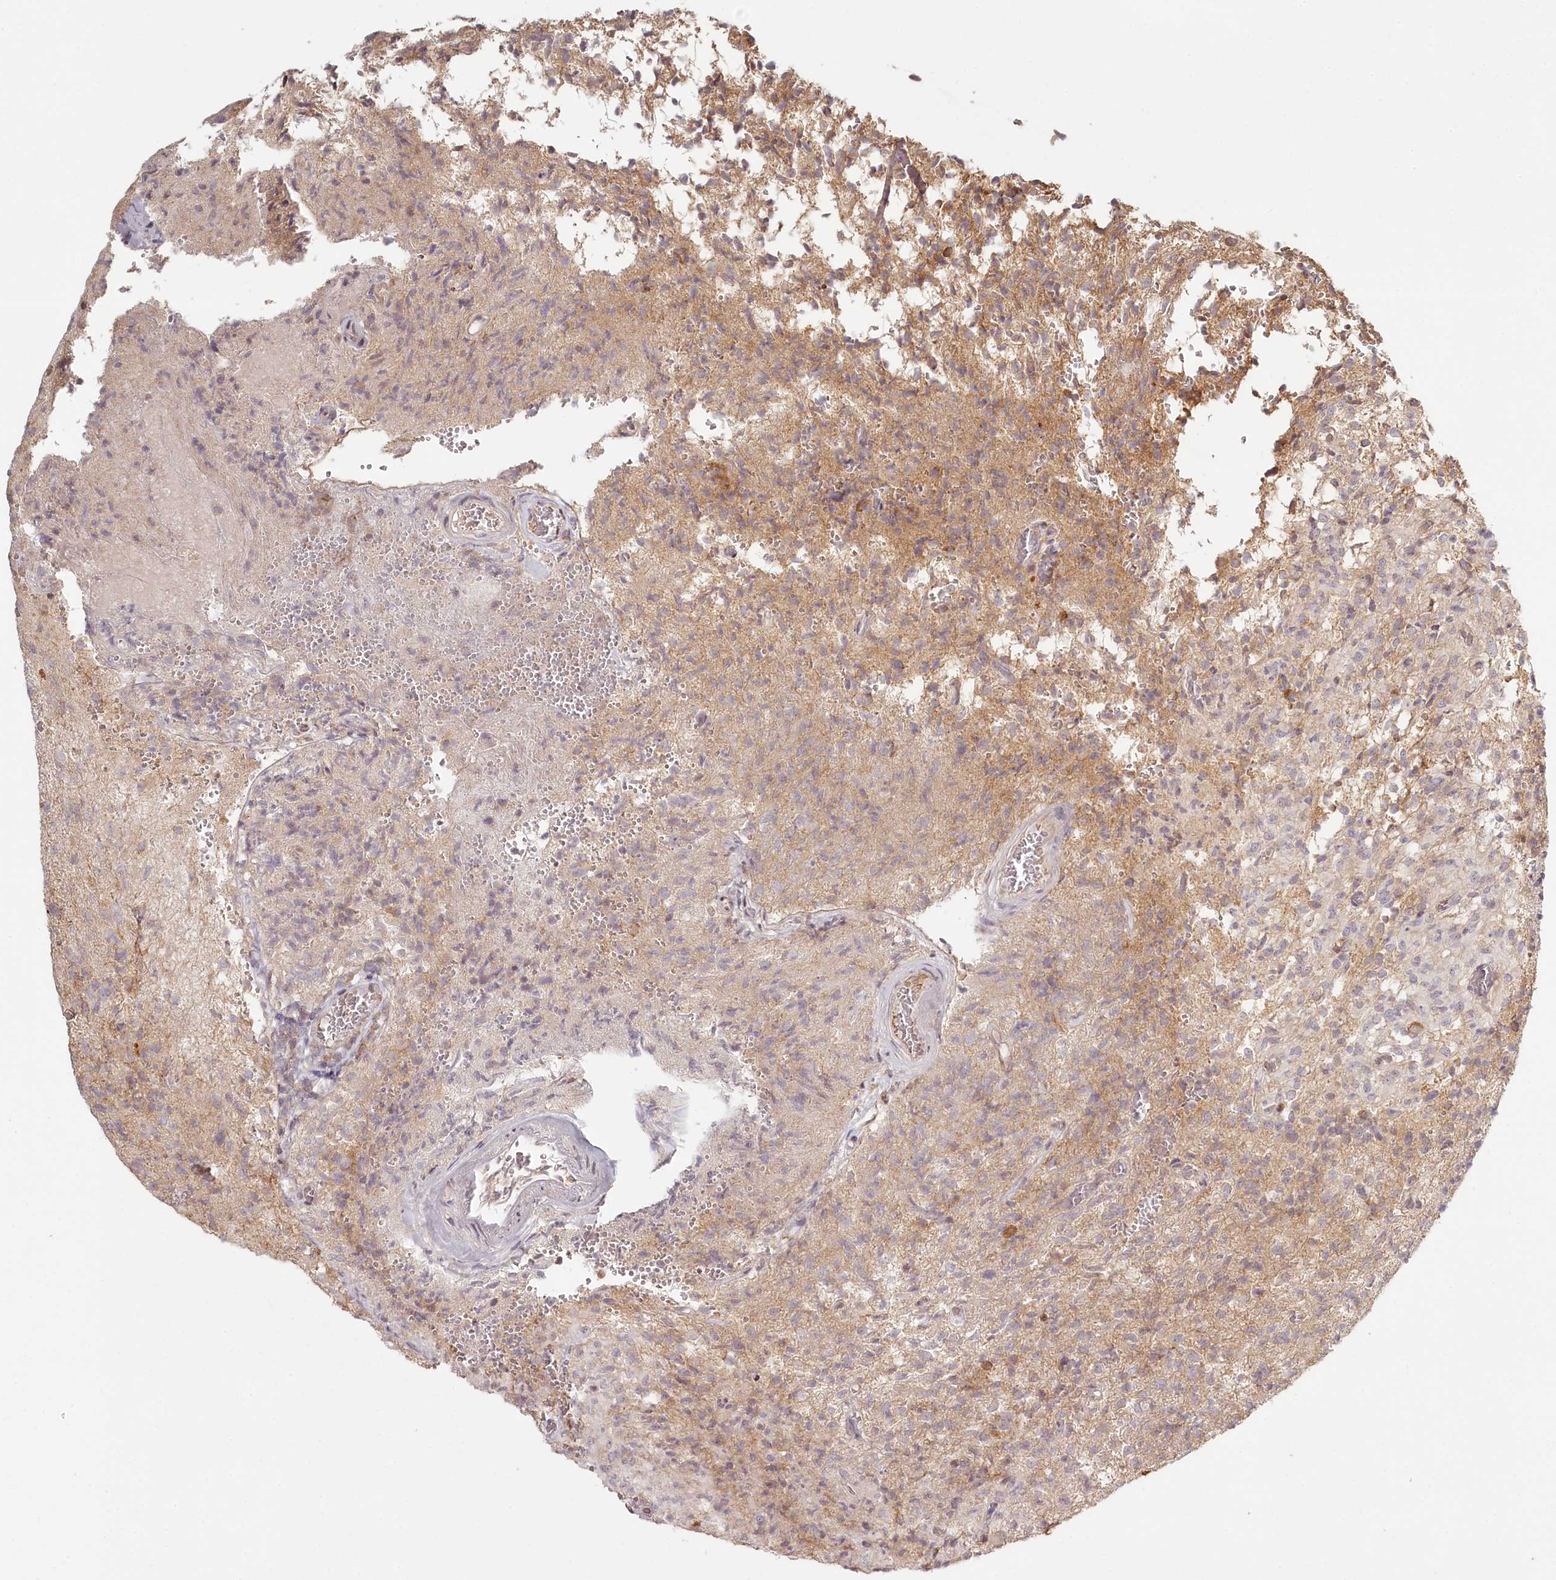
{"staining": {"intensity": "moderate", "quantity": "<25%", "location": "cytoplasmic/membranous"}, "tissue": "glioma", "cell_type": "Tumor cells", "image_type": "cancer", "snomed": [{"axis": "morphology", "description": "Glioma, malignant, High grade"}, {"axis": "topography", "description": "Brain"}], "caption": "The histopathology image shows staining of glioma, revealing moderate cytoplasmic/membranous protein expression (brown color) within tumor cells.", "gene": "TMIE", "patient": {"sex": "female", "age": 57}}